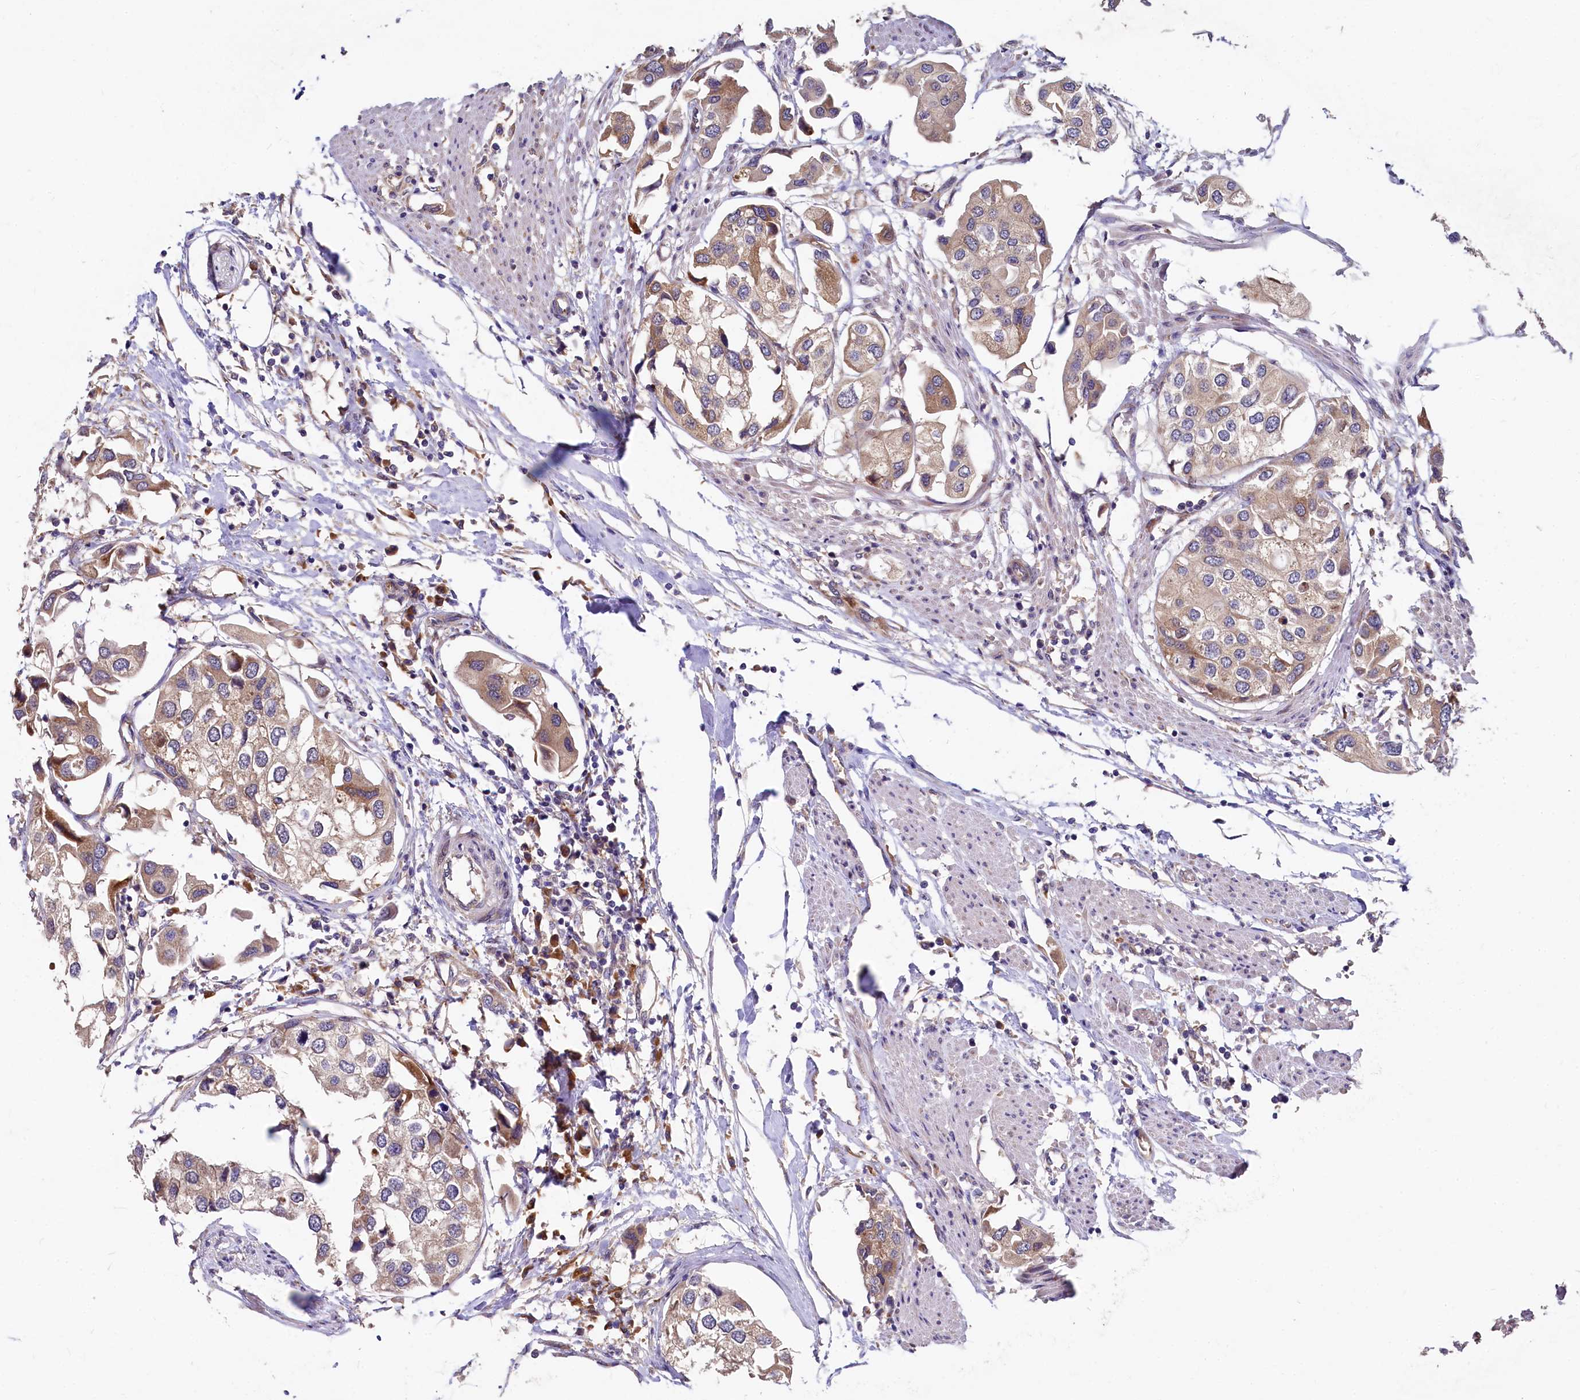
{"staining": {"intensity": "moderate", "quantity": ">75%", "location": "cytoplasmic/membranous"}, "tissue": "urothelial cancer", "cell_type": "Tumor cells", "image_type": "cancer", "snomed": [{"axis": "morphology", "description": "Urothelial carcinoma, High grade"}, {"axis": "topography", "description": "Urinary bladder"}], "caption": "Immunohistochemical staining of urothelial cancer exhibits moderate cytoplasmic/membranous protein expression in approximately >75% of tumor cells.", "gene": "EIF2B2", "patient": {"sex": "male", "age": 64}}